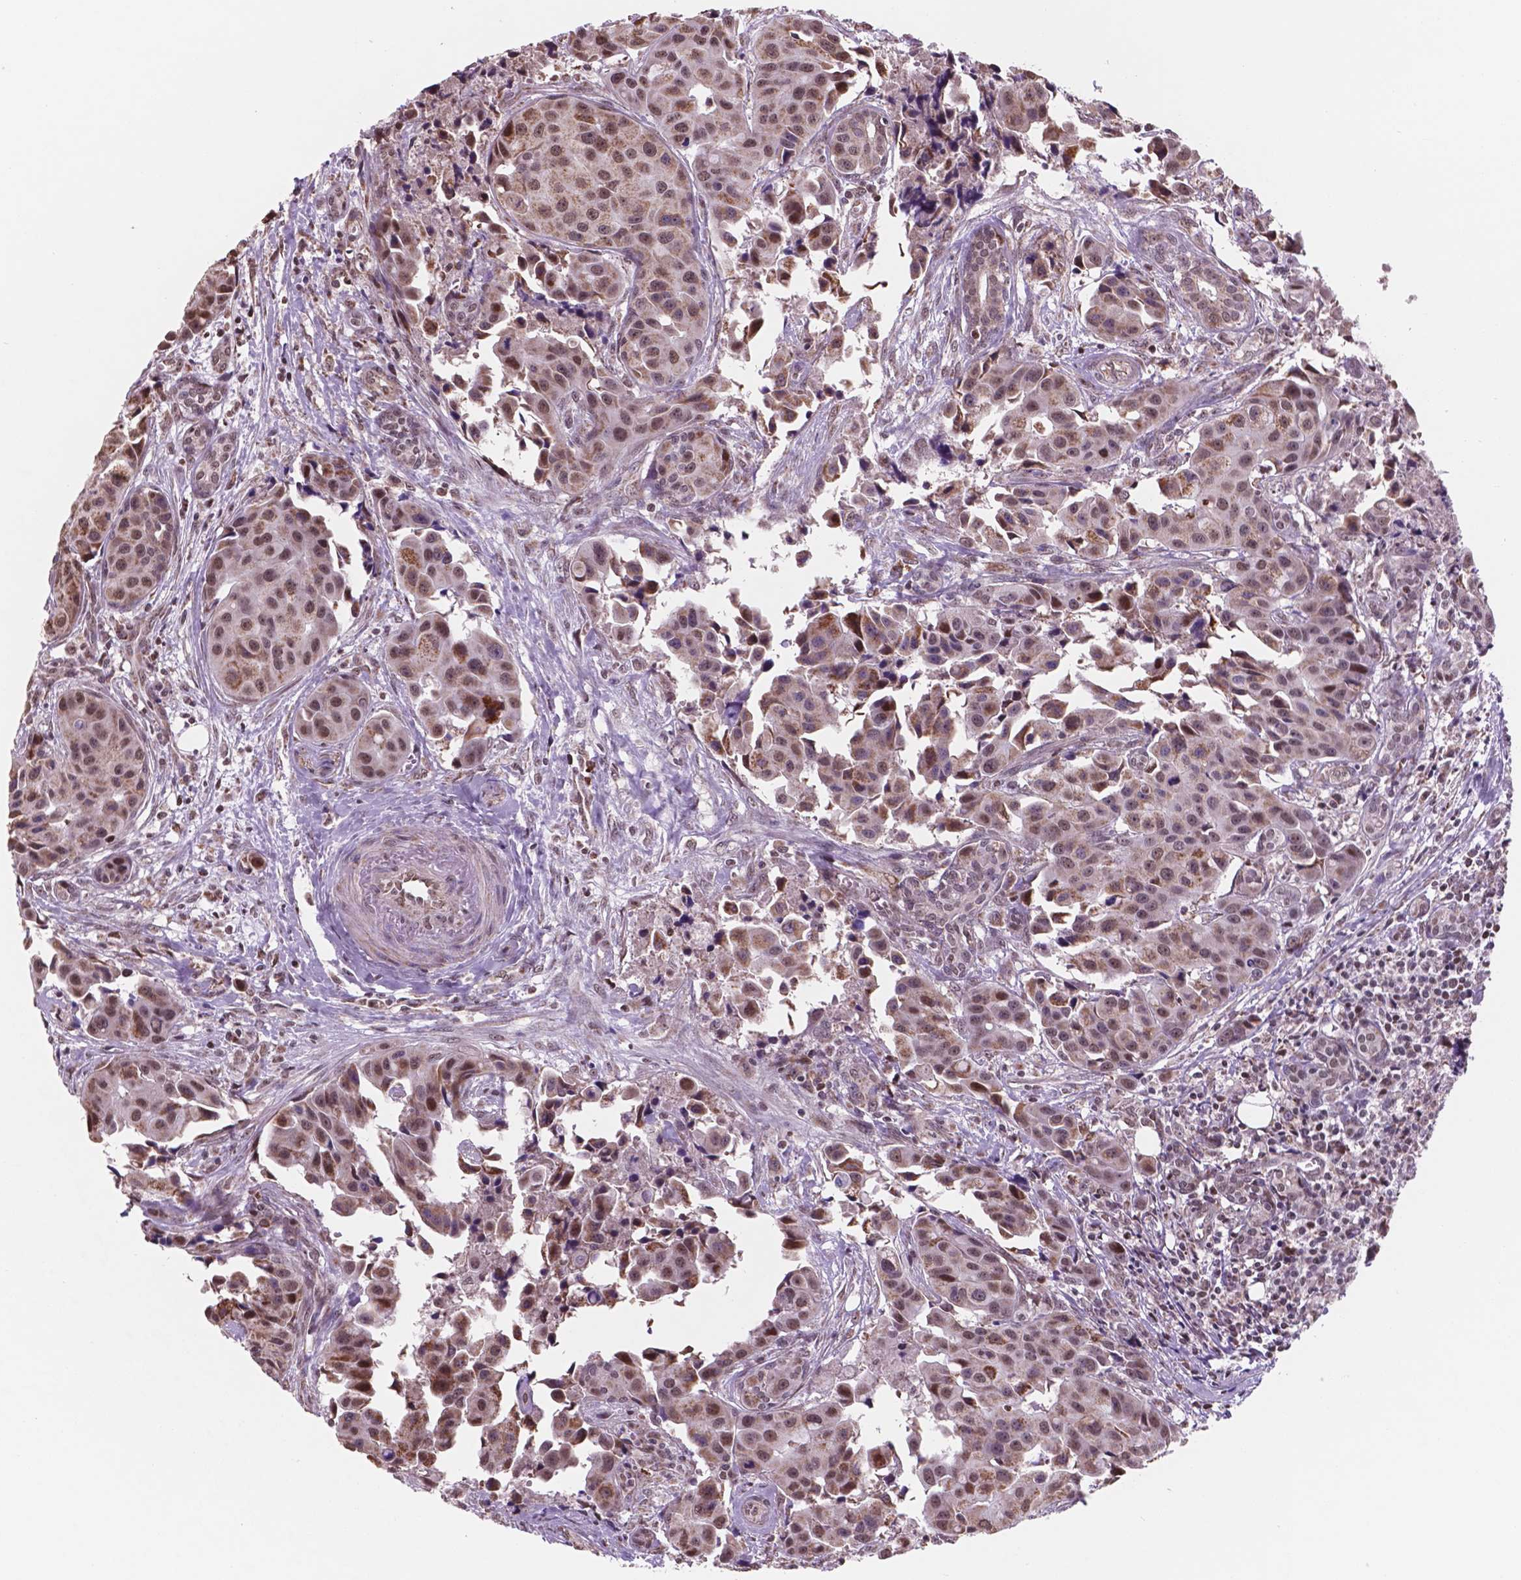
{"staining": {"intensity": "moderate", "quantity": ">75%", "location": "cytoplasmic/membranous,nuclear"}, "tissue": "head and neck cancer", "cell_type": "Tumor cells", "image_type": "cancer", "snomed": [{"axis": "morphology", "description": "Adenocarcinoma, NOS"}, {"axis": "topography", "description": "Head-Neck"}], "caption": "This histopathology image demonstrates immunohistochemistry staining of human head and neck cancer (adenocarcinoma), with medium moderate cytoplasmic/membranous and nuclear staining in about >75% of tumor cells.", "gene": "NDUFA10", "patient": {"sex": "male", "age": 76}}